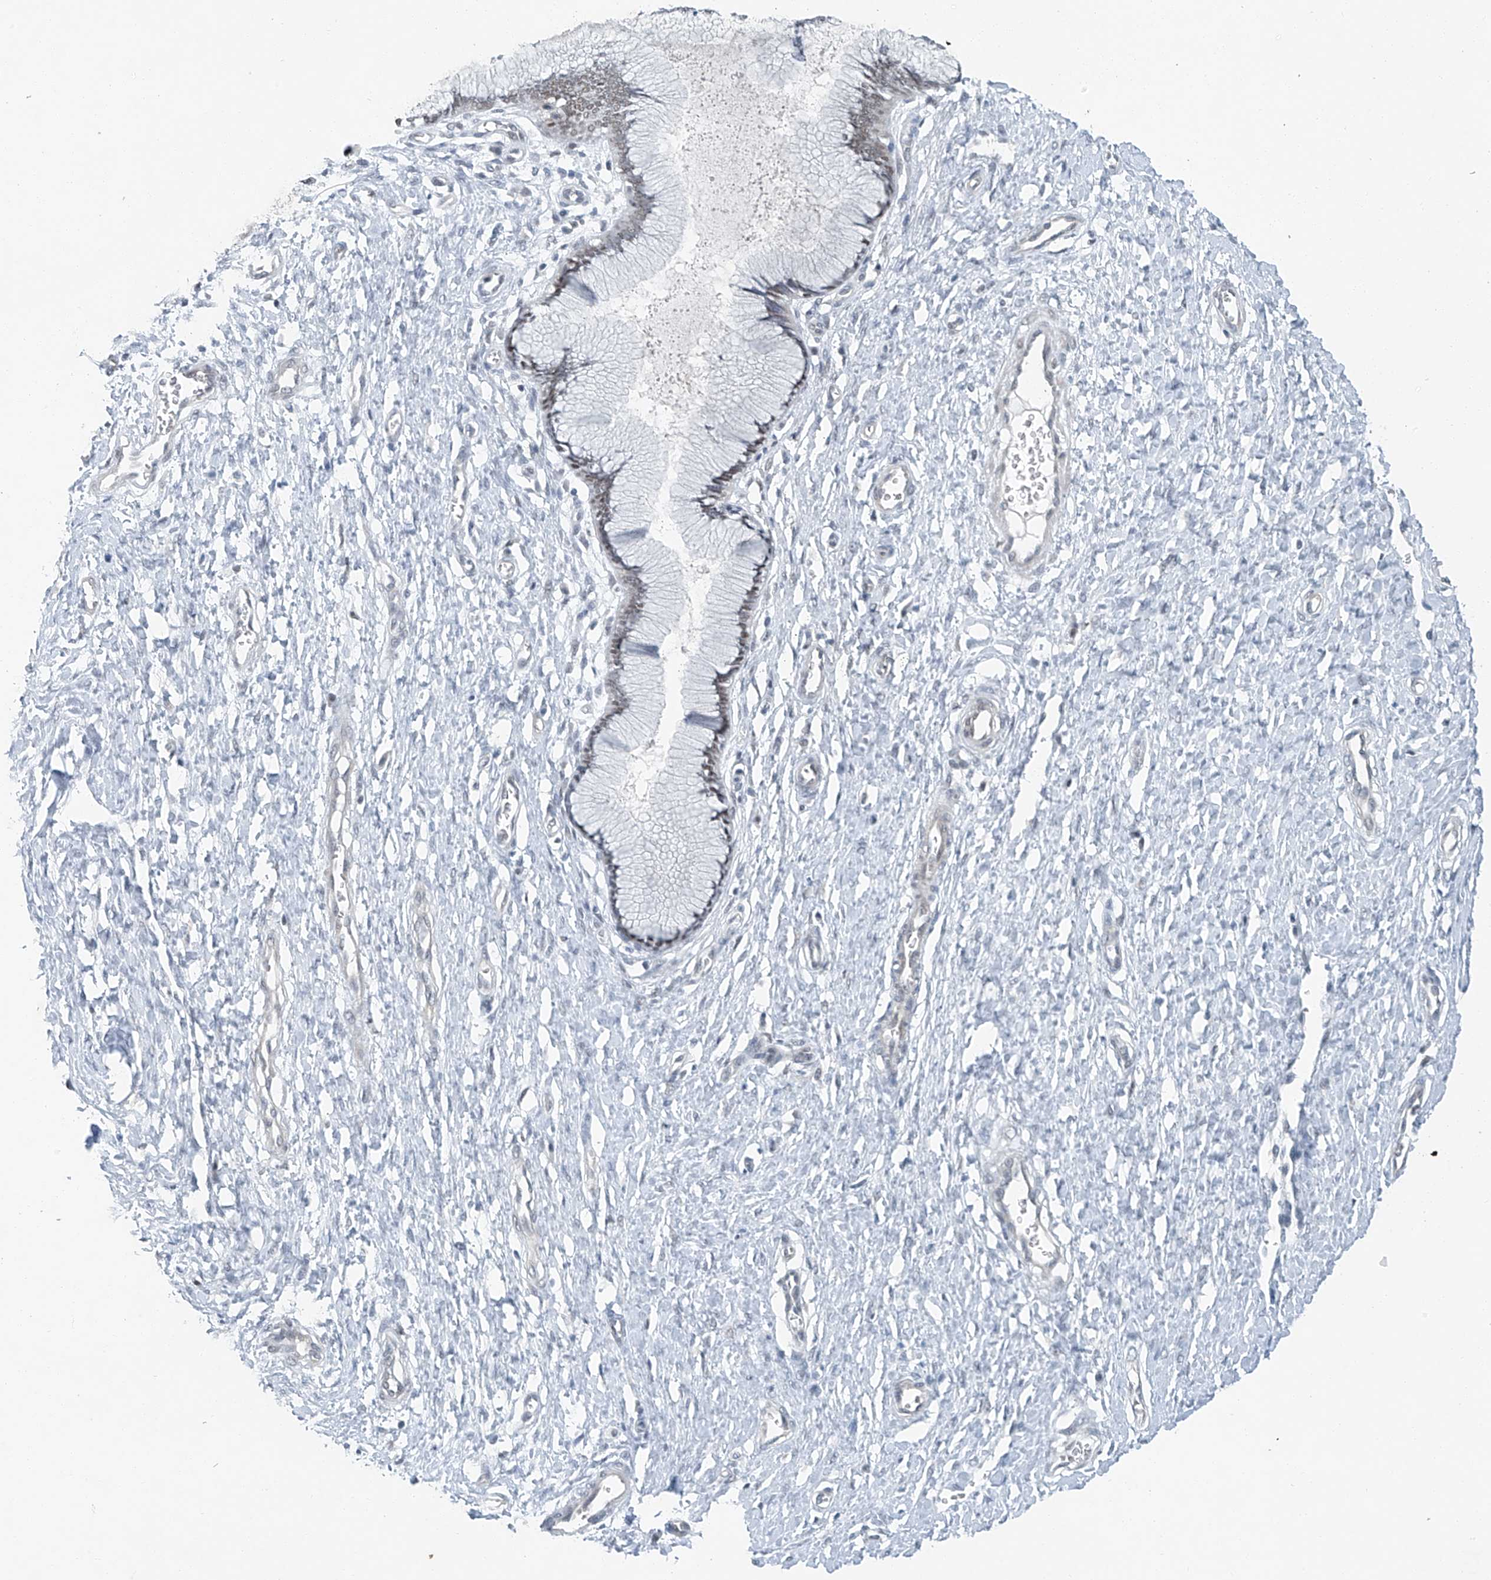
{"staining": {"intensity": "weak", "quantity": "<25%", "location": "nuclear"}, "tissue": "cervix", "cell_type": "Glandular cells", "image_type": "normal", "snomed": [{"axis": "morphology", "description": "Normal tissue, NOS"}, {"axis": "topography", "description": "Cervix"}], "caption": "A high-resolution image shows immunohistochemistry (IHC) staining of unremarkable cervix, which shows no significant positivity in glandular cells. (Stains: DAB IHC with hematoxylin counter stain, Microscopy: brightfield microscopy at high magnification).", "gene": "TAF8", "patient": {"sex": "female", "age": 55}}